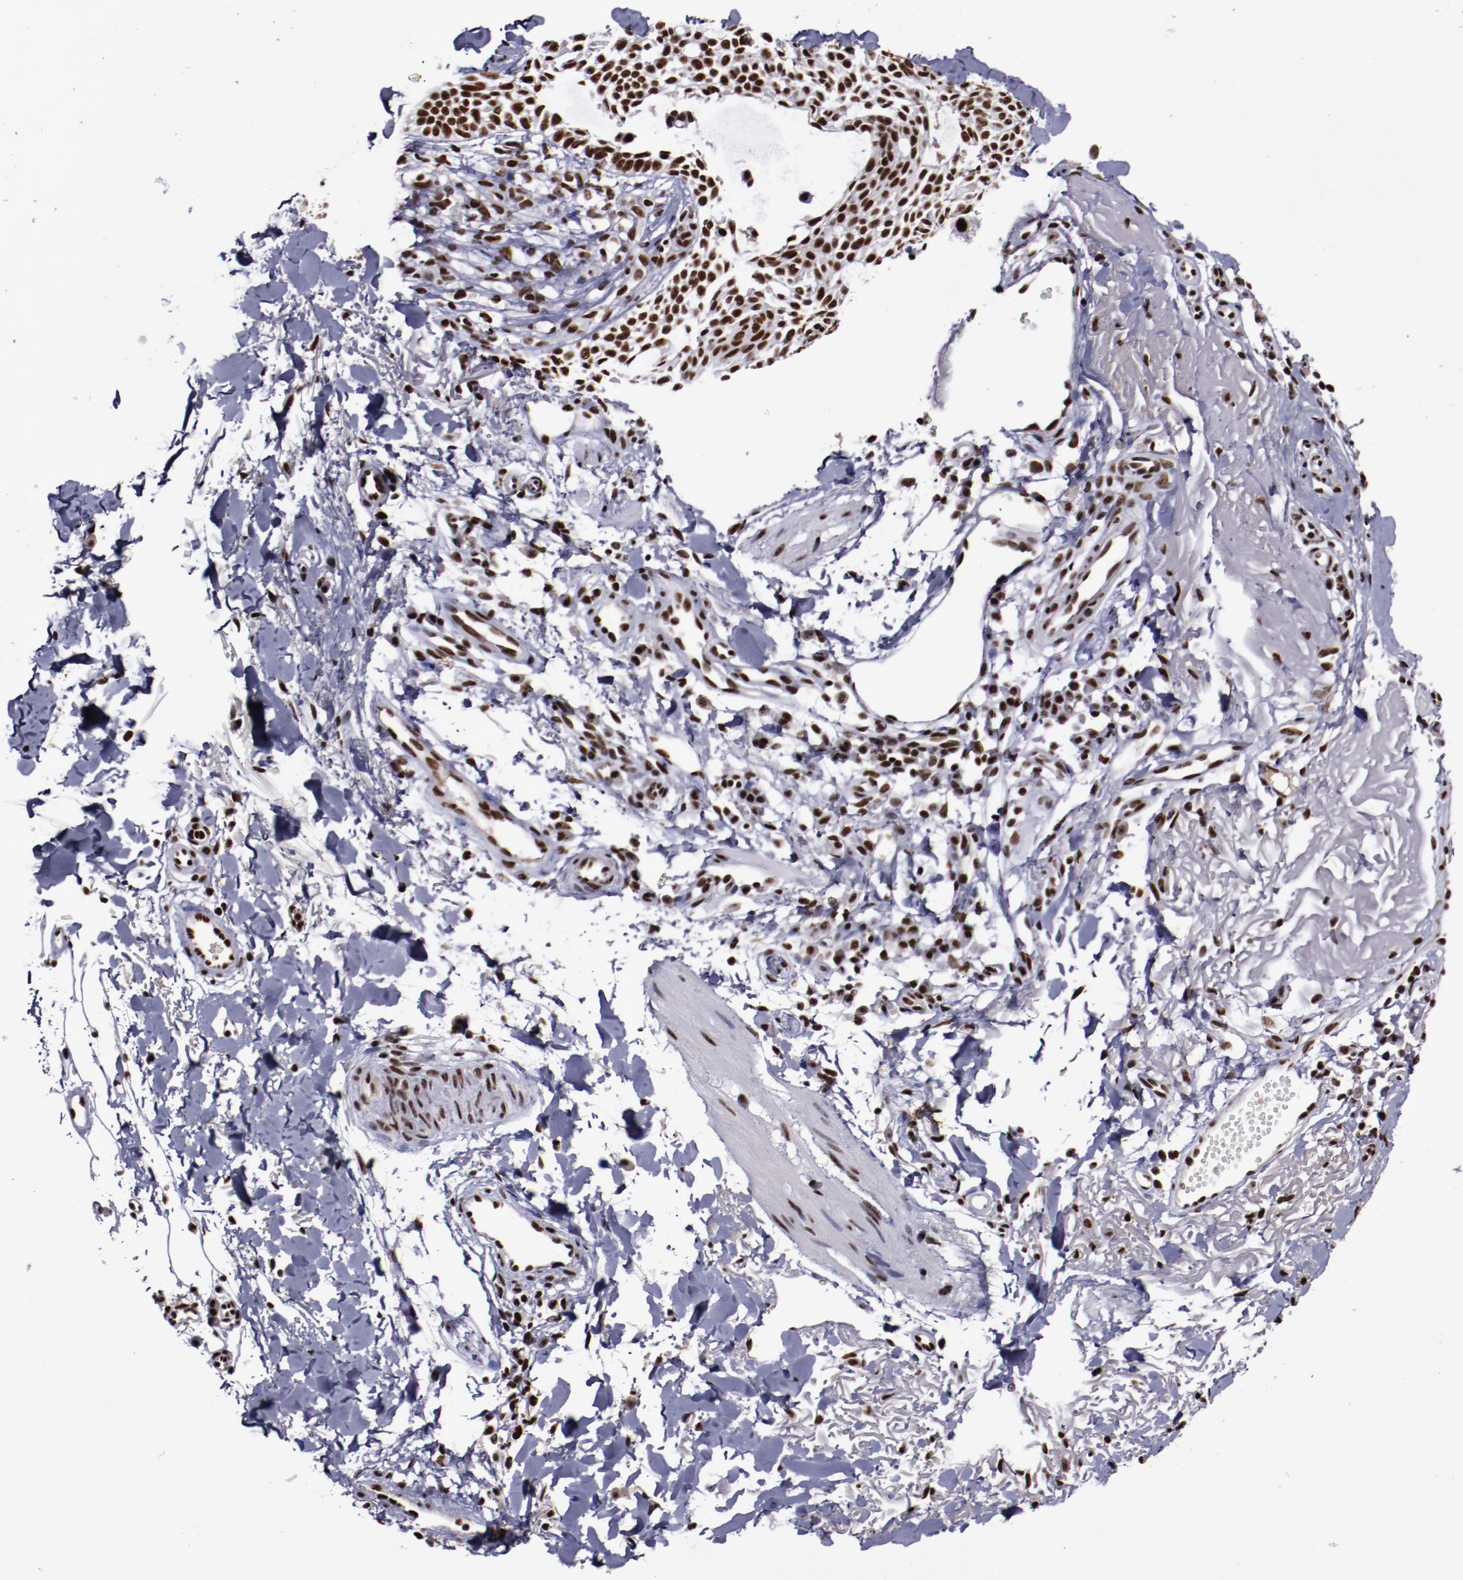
{"staining": {"intensity": "strong", "quantity": ">75%", "location": "nuclear"}, "tissue": "skin cancer", "cell_type": "Tumor cells", "image_type": "cancer", "snomed": [{"axis": "morphology", "description": "Basal cell carcinoma"}, {"axis": "topography", "description": "Skin"}], "caption": "Immunohistochemical staining of skin basal cell carcinoma exhibits high levels of strong nuclear expression in approximately >75% of tumor cells. The staining is performed using DAB (3,3'-diaminobenzidine) brown chromogen to label protein expression. The nuclei are counter-stained blue using hematoxylin.", "gene": "ERH", "patient": {"sex": "male", "age": 74}}